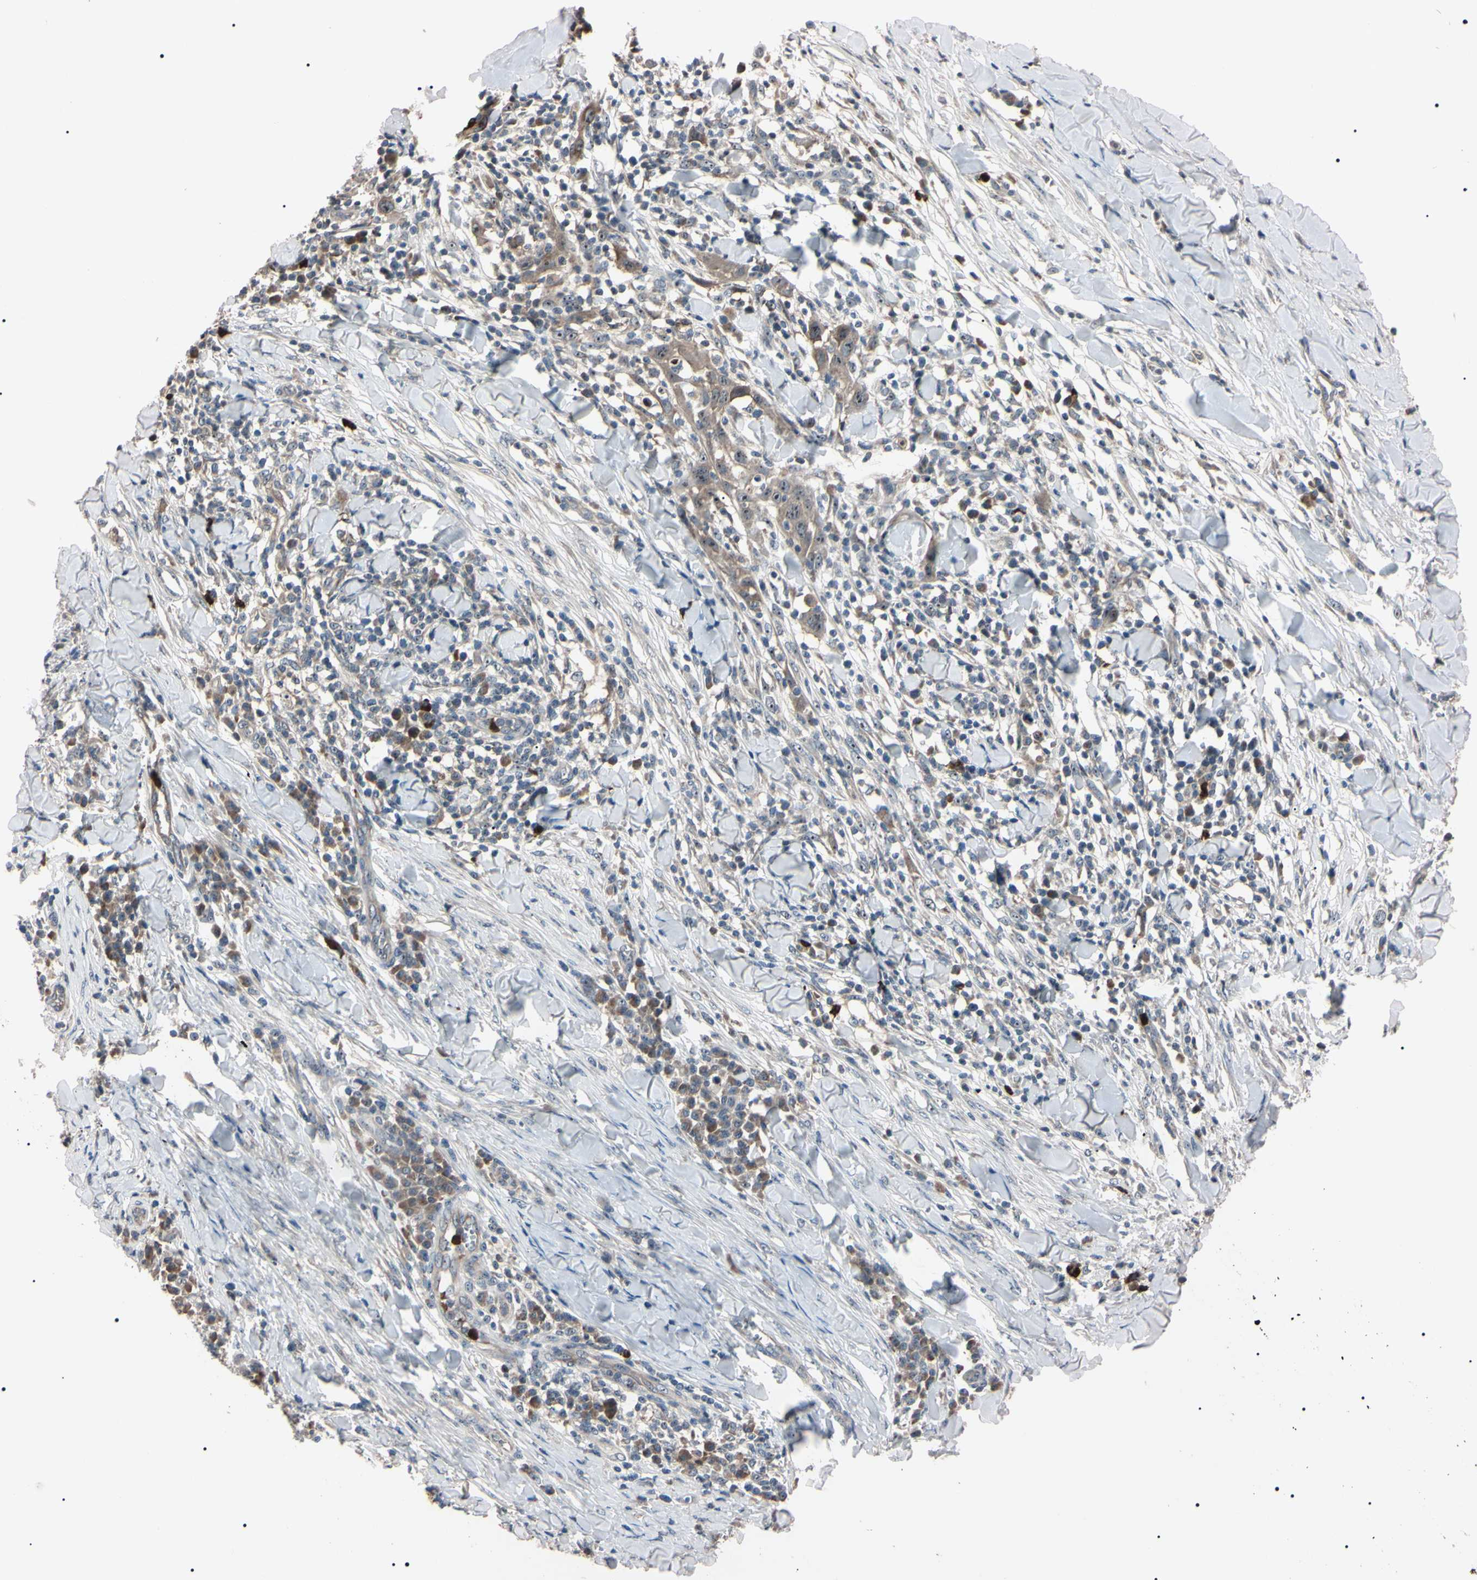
{"staining": {"intensity": "moderate", "quantity": ">75%", "location": "cytoplasmic/membranous"}, "tissue": "skin cancer", "cell_type": "Tumor cells", "image_type": "cancer", "snomed": [{"axis": "morphology", "description": "Squamous cell carcinoma, NOS"}, {"axis": "topography", "description": "Skin"}], "caption": "About >75% of tumor cells in human squamous cell carcinoma (skin) show moderate cytoplasmic/membranous protein staining as visualized by brown immunohistochemical staining.", "gene": "TRAF5", "patient": {"sex": "male", "age": 24}}